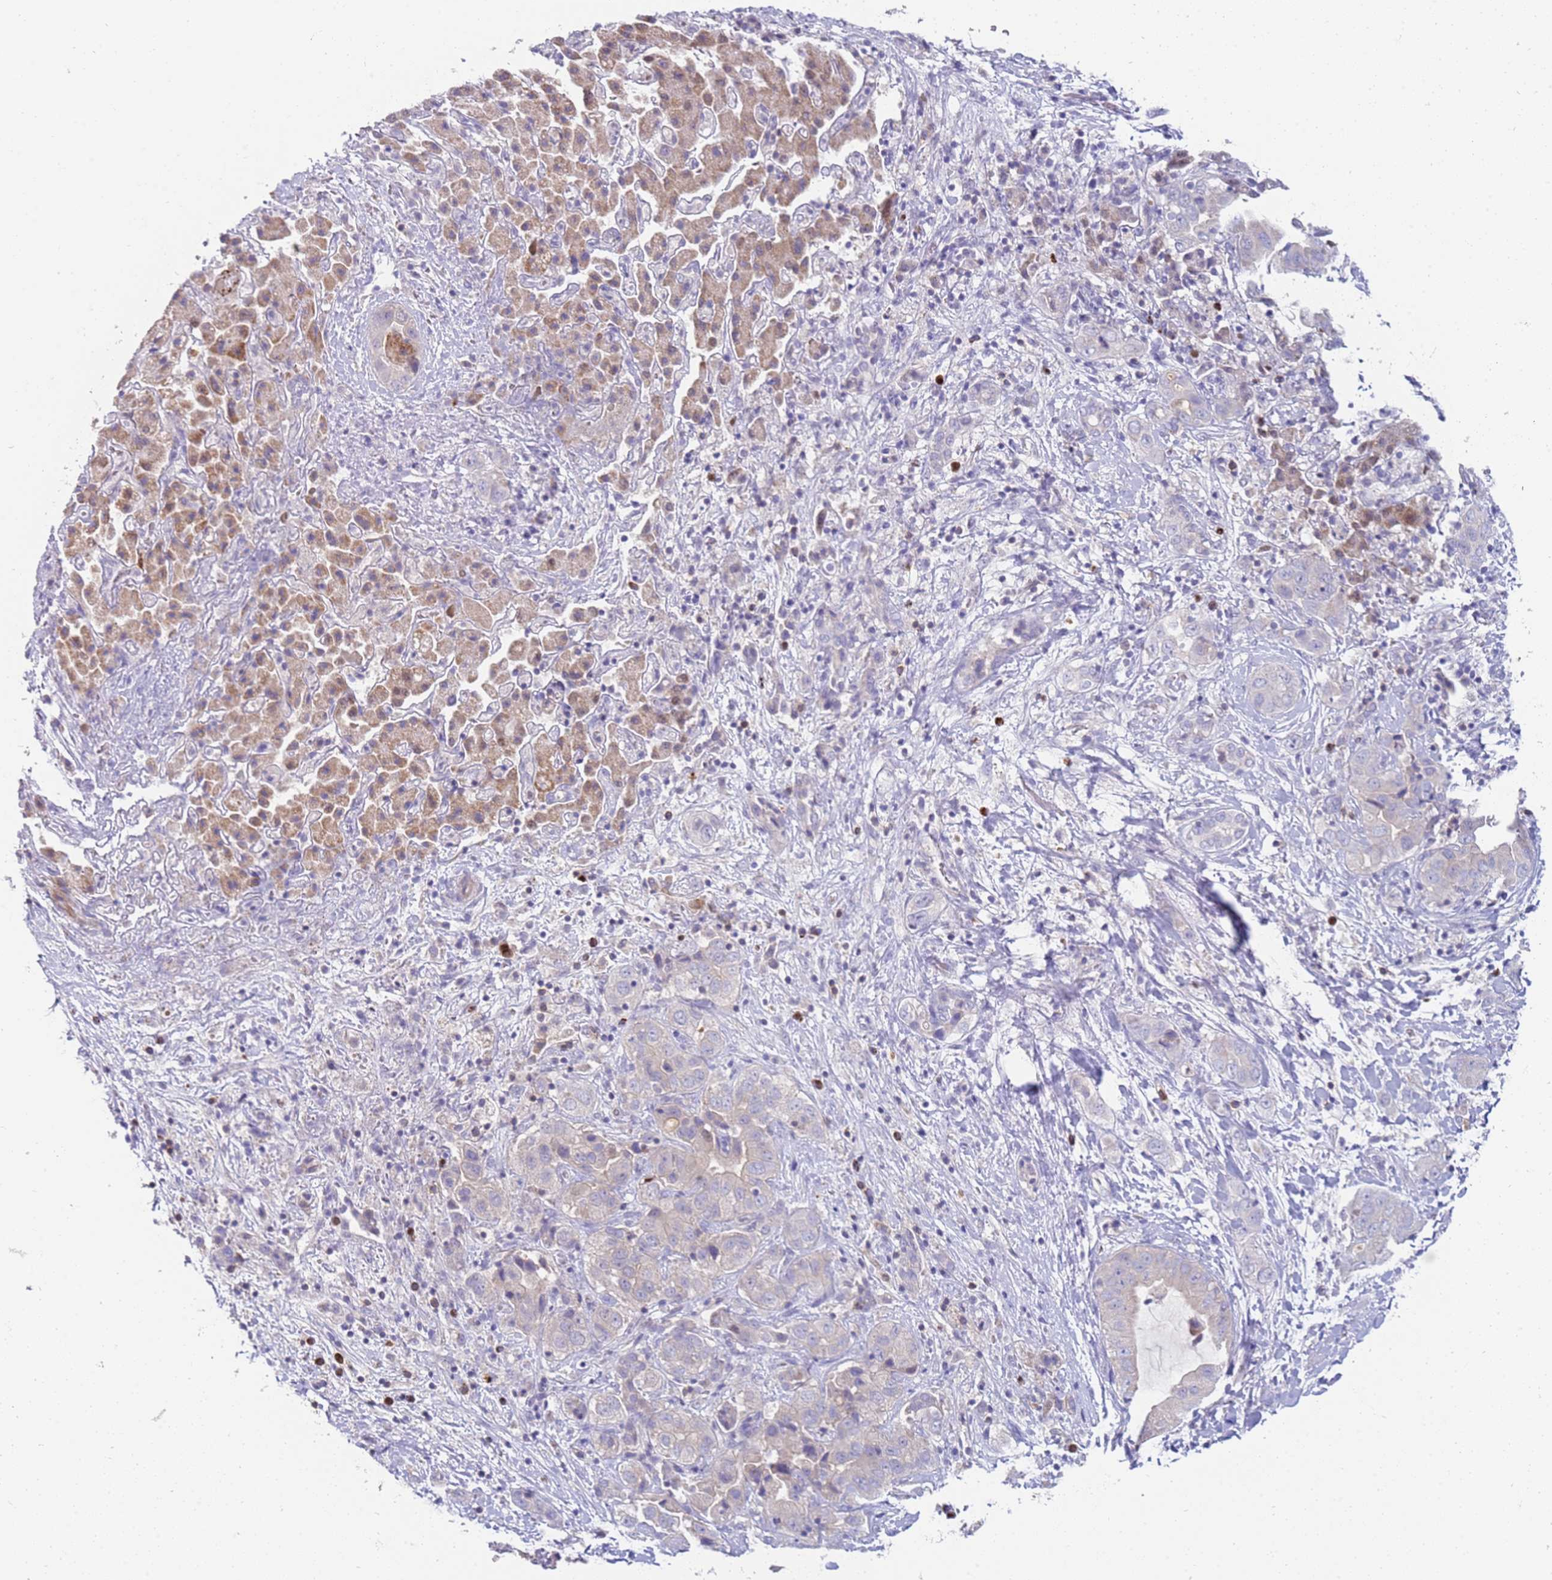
{"staining": {"intensity": "negative", "quantity": "none", "location": "none"}, "tissue": "liver cancer", "cell_type": "Tumor cells", "image_type": "cancer", "snomed": [{"axis": "morphology", "description": "Cholangiocarcinoma"}, {"axis": "topography", "description": "Liver"}], "caption": "IHC of human liver cholangiocarcinoma reveals no expression in tumor cells.", "gene": "STK25", "patient": {"sex": "female", "age": 52}}